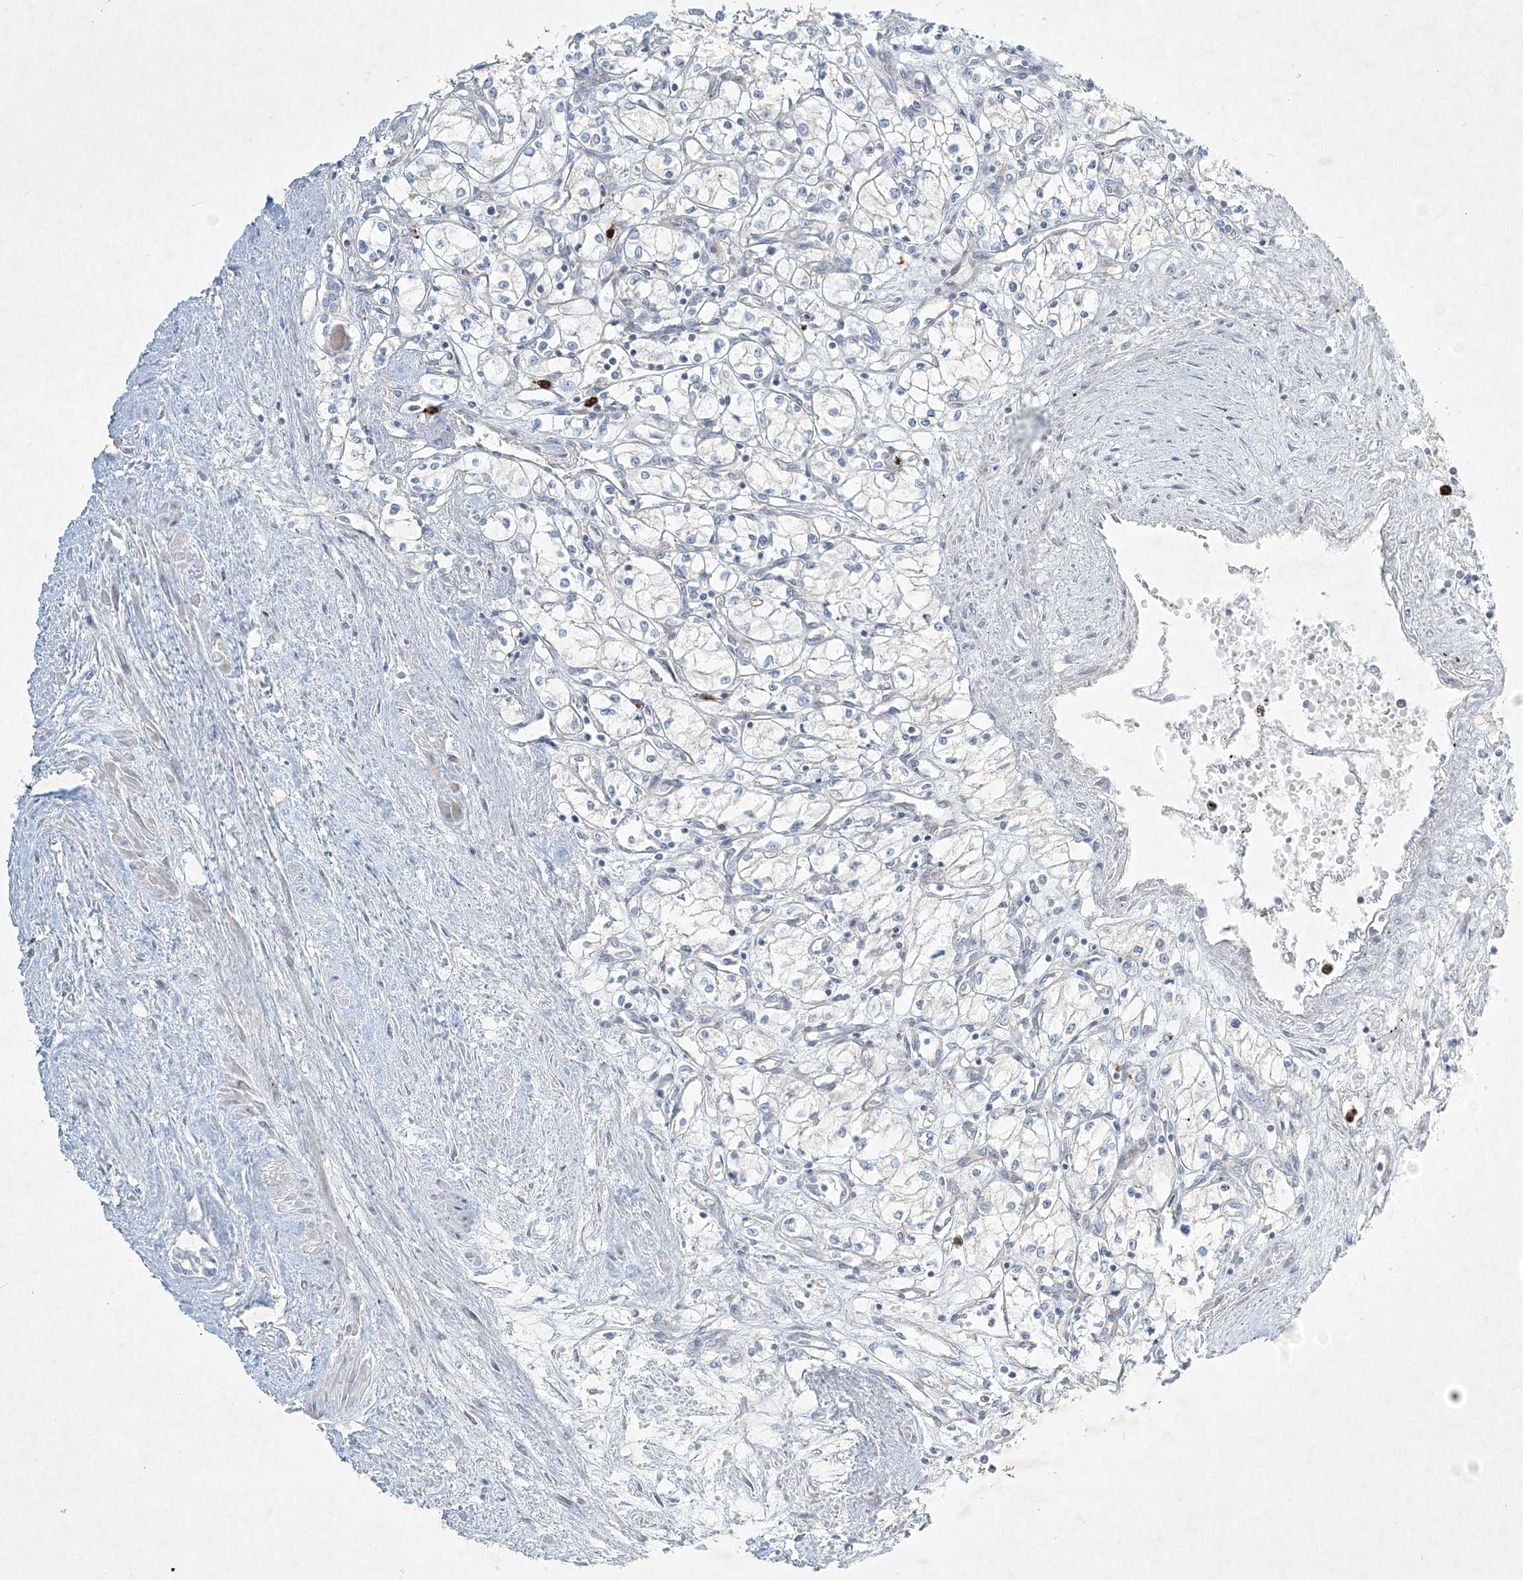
{"staining": {"intensity": "negative", "quantity": "none", "location": "none"}, "tissue": "renal cancer", "cell_type": "Tumor cells", "image_type": "cancer", "snomed": [{"axis": "morphology", "description": "Adenocarcinoma, NOS"}, {"axis": "topography", "description": "Kidney"}], "caption": "Renal adenocarcinoma was stained to show a protein in brown. There is no significant expression in tumor cells. (Brightfield microscopy of DAB immunohistochemistry (IHC) at high magnification).", "gene": "STK11IP", "patient": {"sex": "male", "age": 59}}